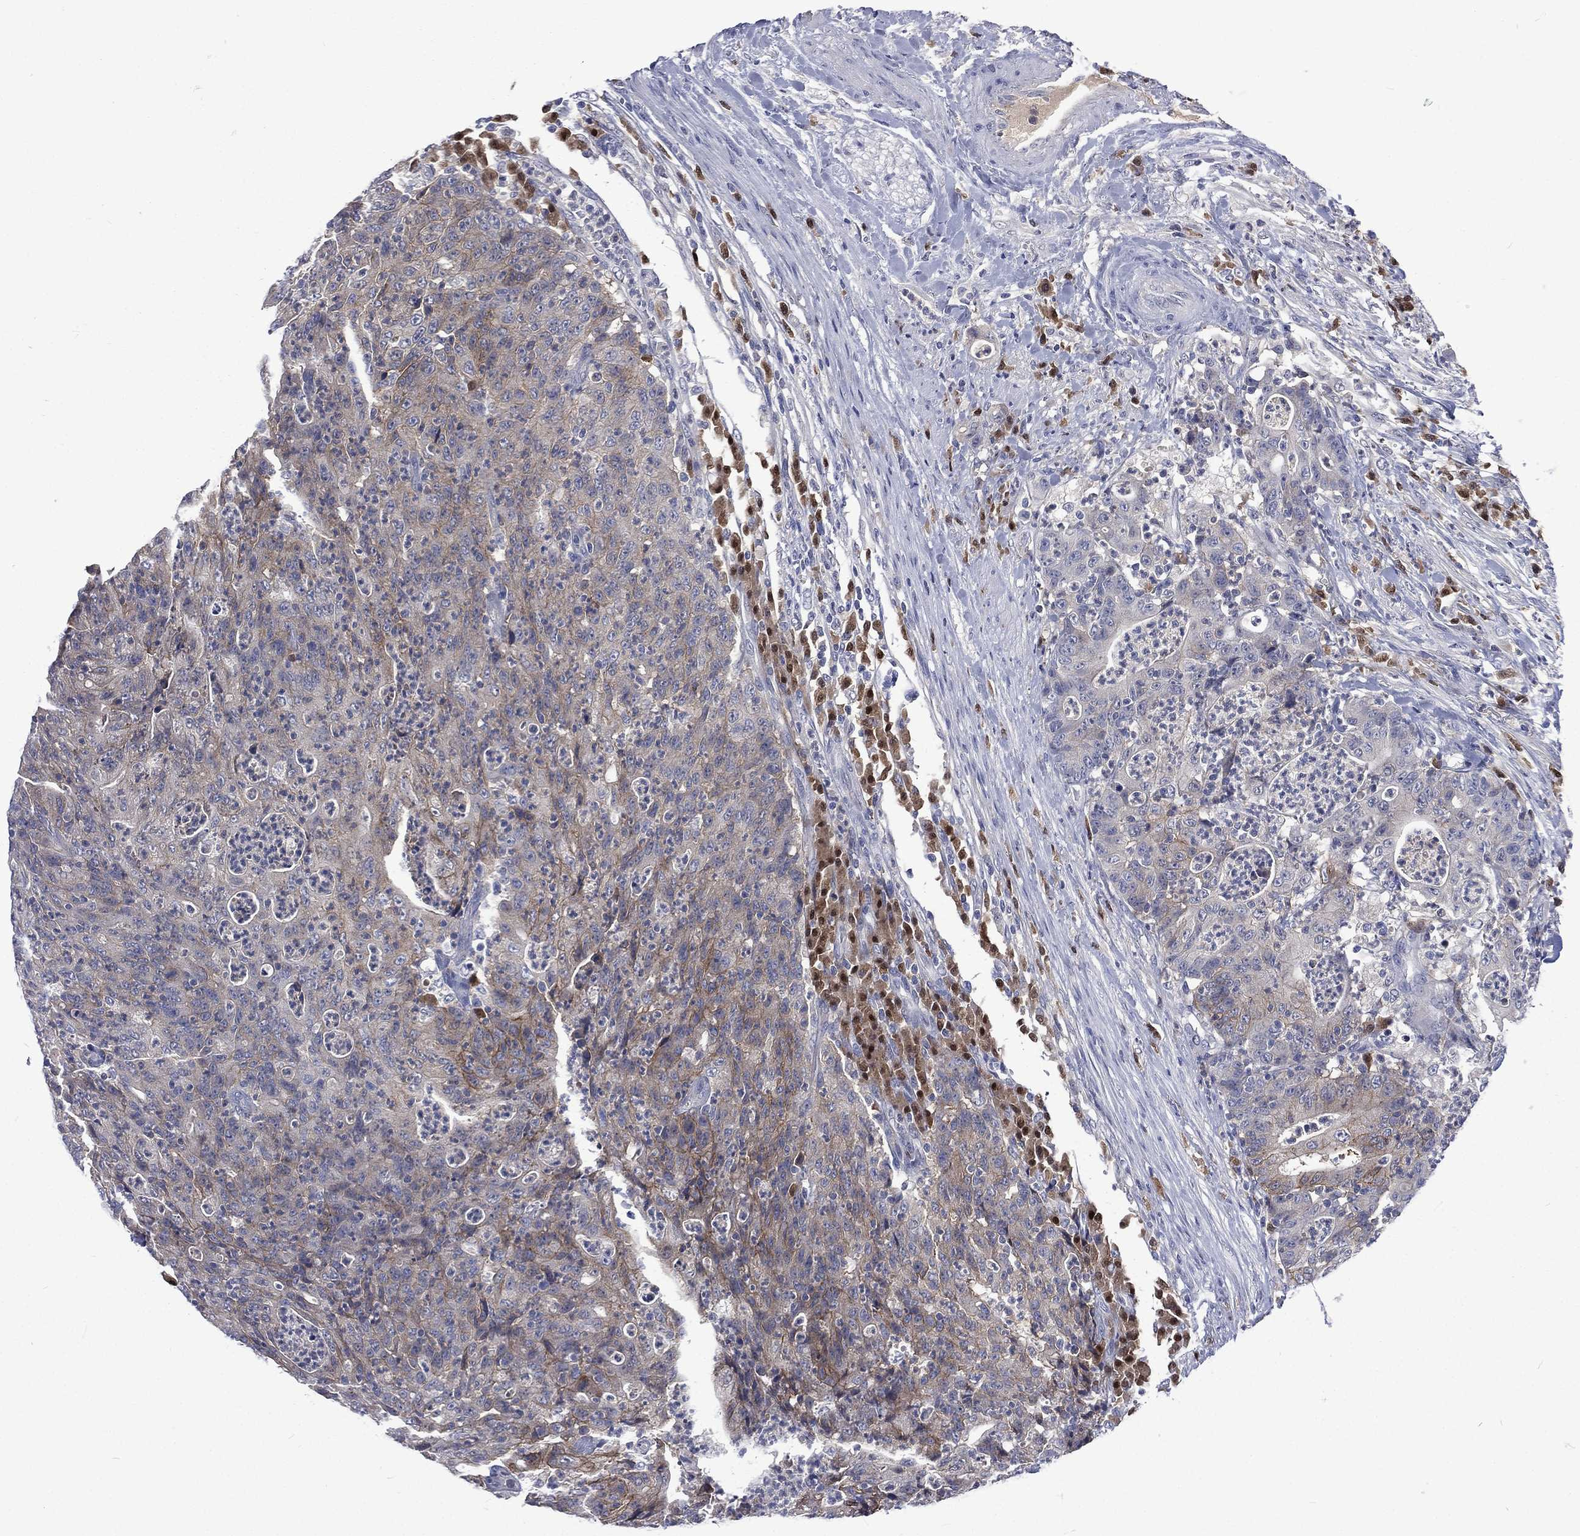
{"staining": {"intensity": "moderate", "quantity": "<25%", "location": "cytoplasmic/membranous"}, "tissue": "colorectal cancer", "cell_type": "Tumor cells", "image_type": "cancer", "snomed": [{"axis": "morphology", "description": "Adenocarcinoma, NOS"}, {"axis": "topography", "description": "Colon"}], "caption": "A high-resolution image shows immunohistochemistry (IHC) staining of colorectal cancer (adenocarcinoma), which shows moderate cytoplasmic/membranous expression in about <25% of tumor cells. Using DAB (3,3'-diaminobenzidine) (brown) and hematoxylin (blue) stains, captured at high magnification using brightfield microscopy.", "gene": "CA12", "patient": {"sex": "male", "age": 70}}